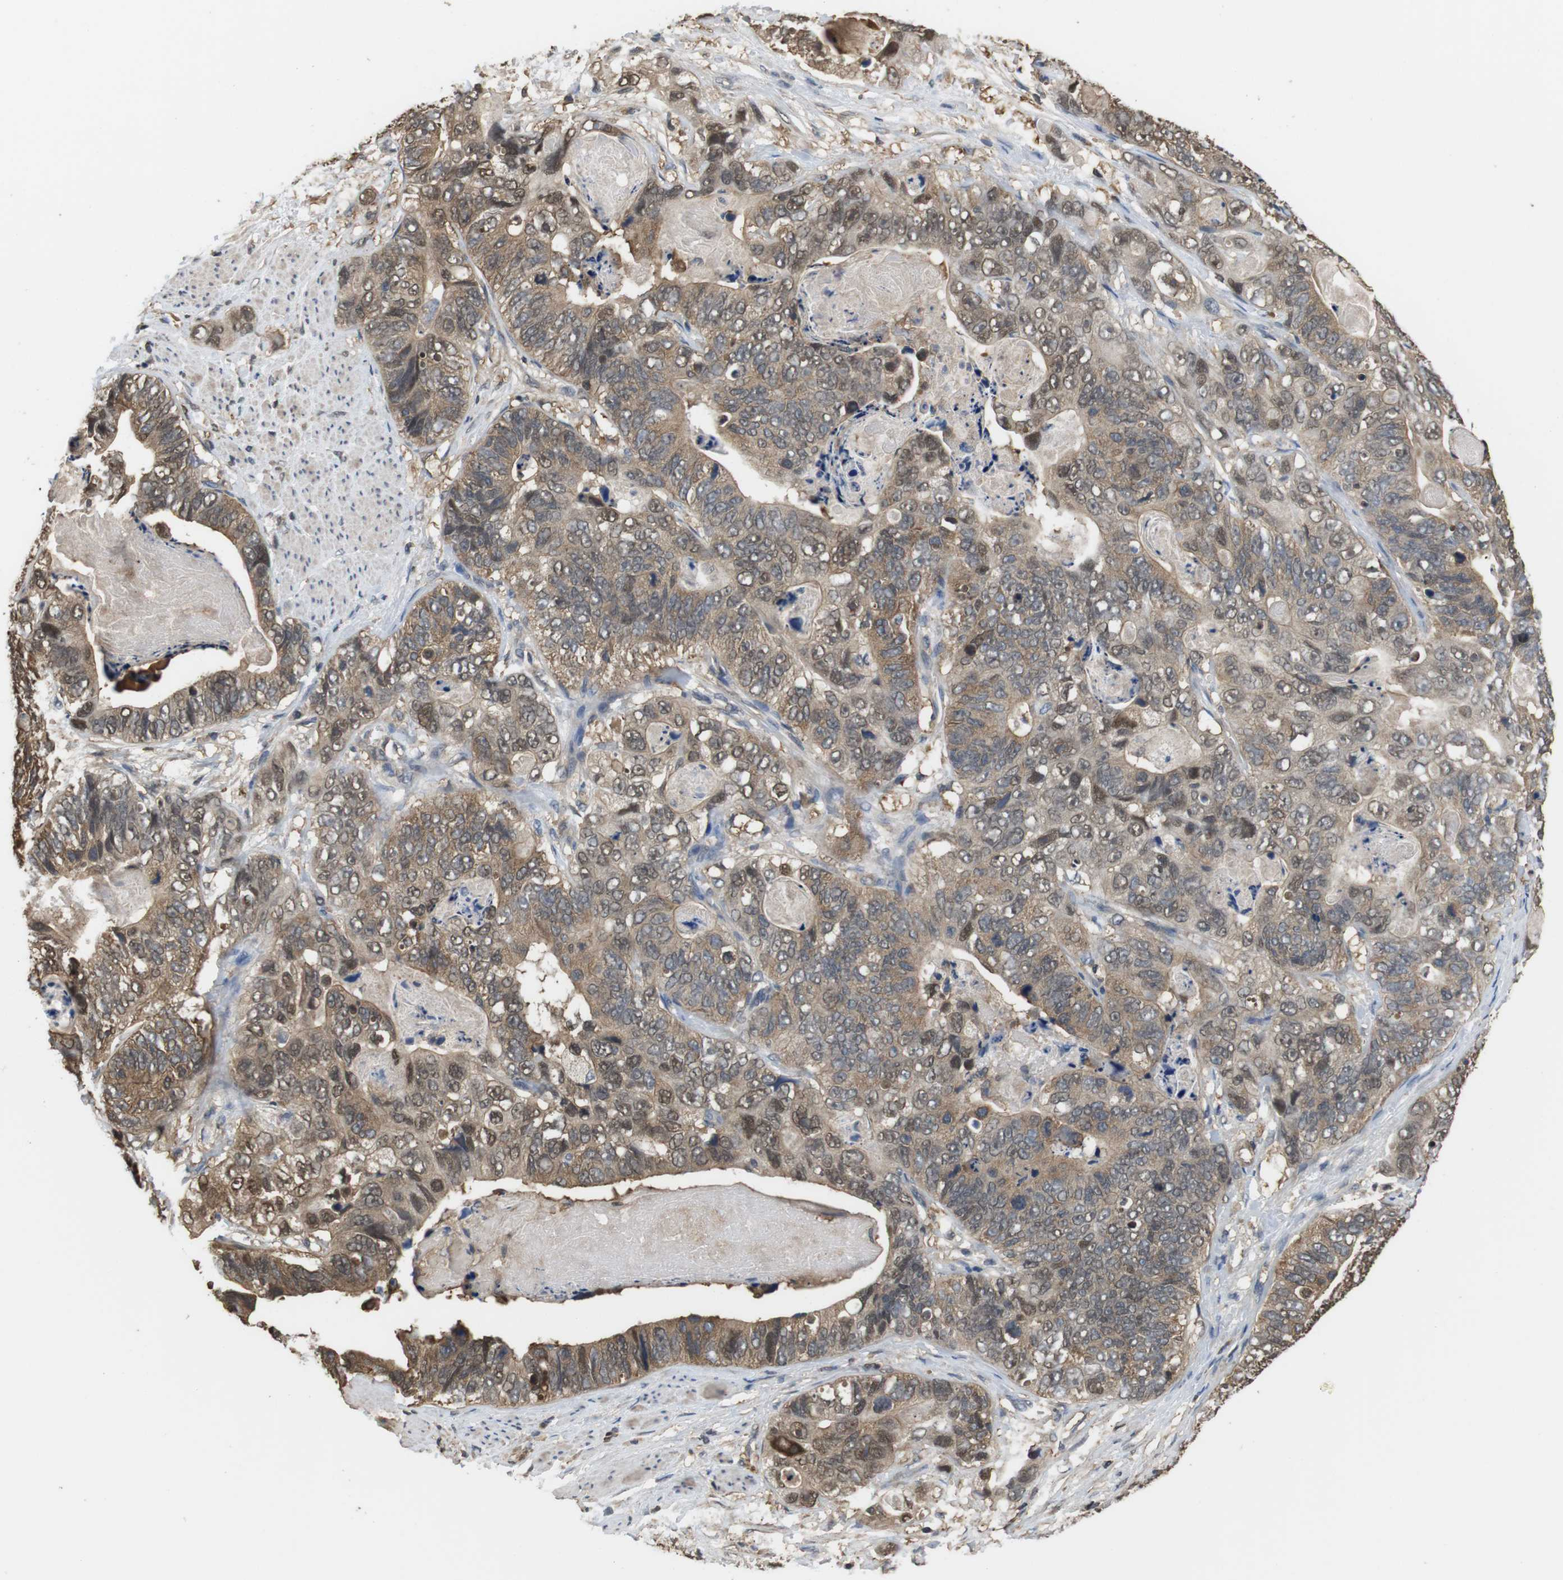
{"staining": {"intensity": "moderate", "quantity": ">75%", "location": "cytoplasmic/membranous,nuclear"}, "tissue": "stomach cancer", "cell_type": "Tumor cells", "image_type": "cancer", "snomed": [{"axis": "morphology", "description": "Adenocarcinoma, NOS"}, {"axis": "topography", "description": "Stomach"}], "caption": "The image exhibits a brown stain indicating the presence of a protein in the cytoplasmic/membranous and nuclear of tumor cells in adenocarcinoma (stomach).", "gene": "LDHA", "patient": {"sex": "female", "age": 89}}